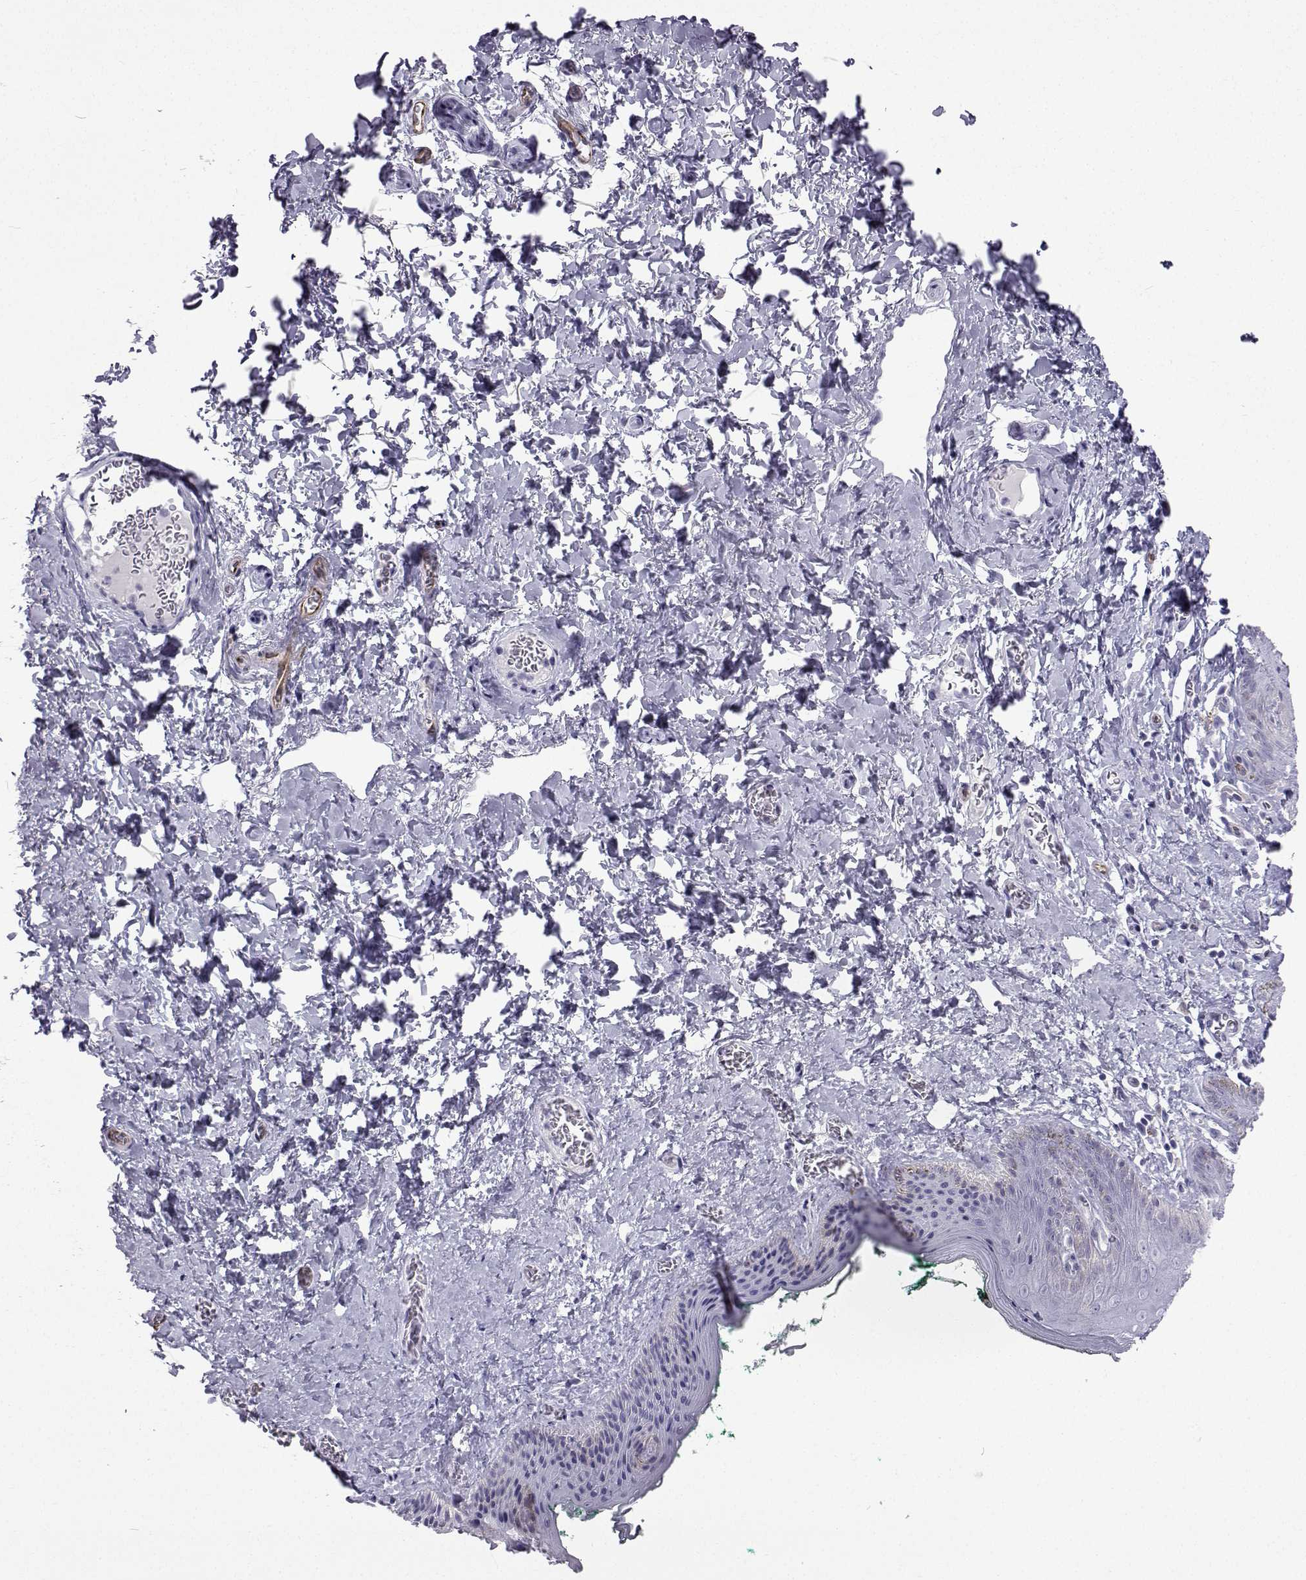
{"staining": {"intensity": "negative", "quantity": "none", "location": "none"}, "tissue": "skin", "cell_type": "Epidermal cells", "image_type": "normal", "snomed": [{"axis": "morphology", "description": "Normal tissue, NOS"}, {"axis": "topography", "description": "Vulva"}, {"axis": "topography", "description": "Peripheral nerve tissue"}], "caption": "An immunohistochemistry histopathology image of unremarkable skin is shown. There is no staining in epidermal cells of skin.", "gene": "GALM", "patient": {"sex": "female", "age": 66}}